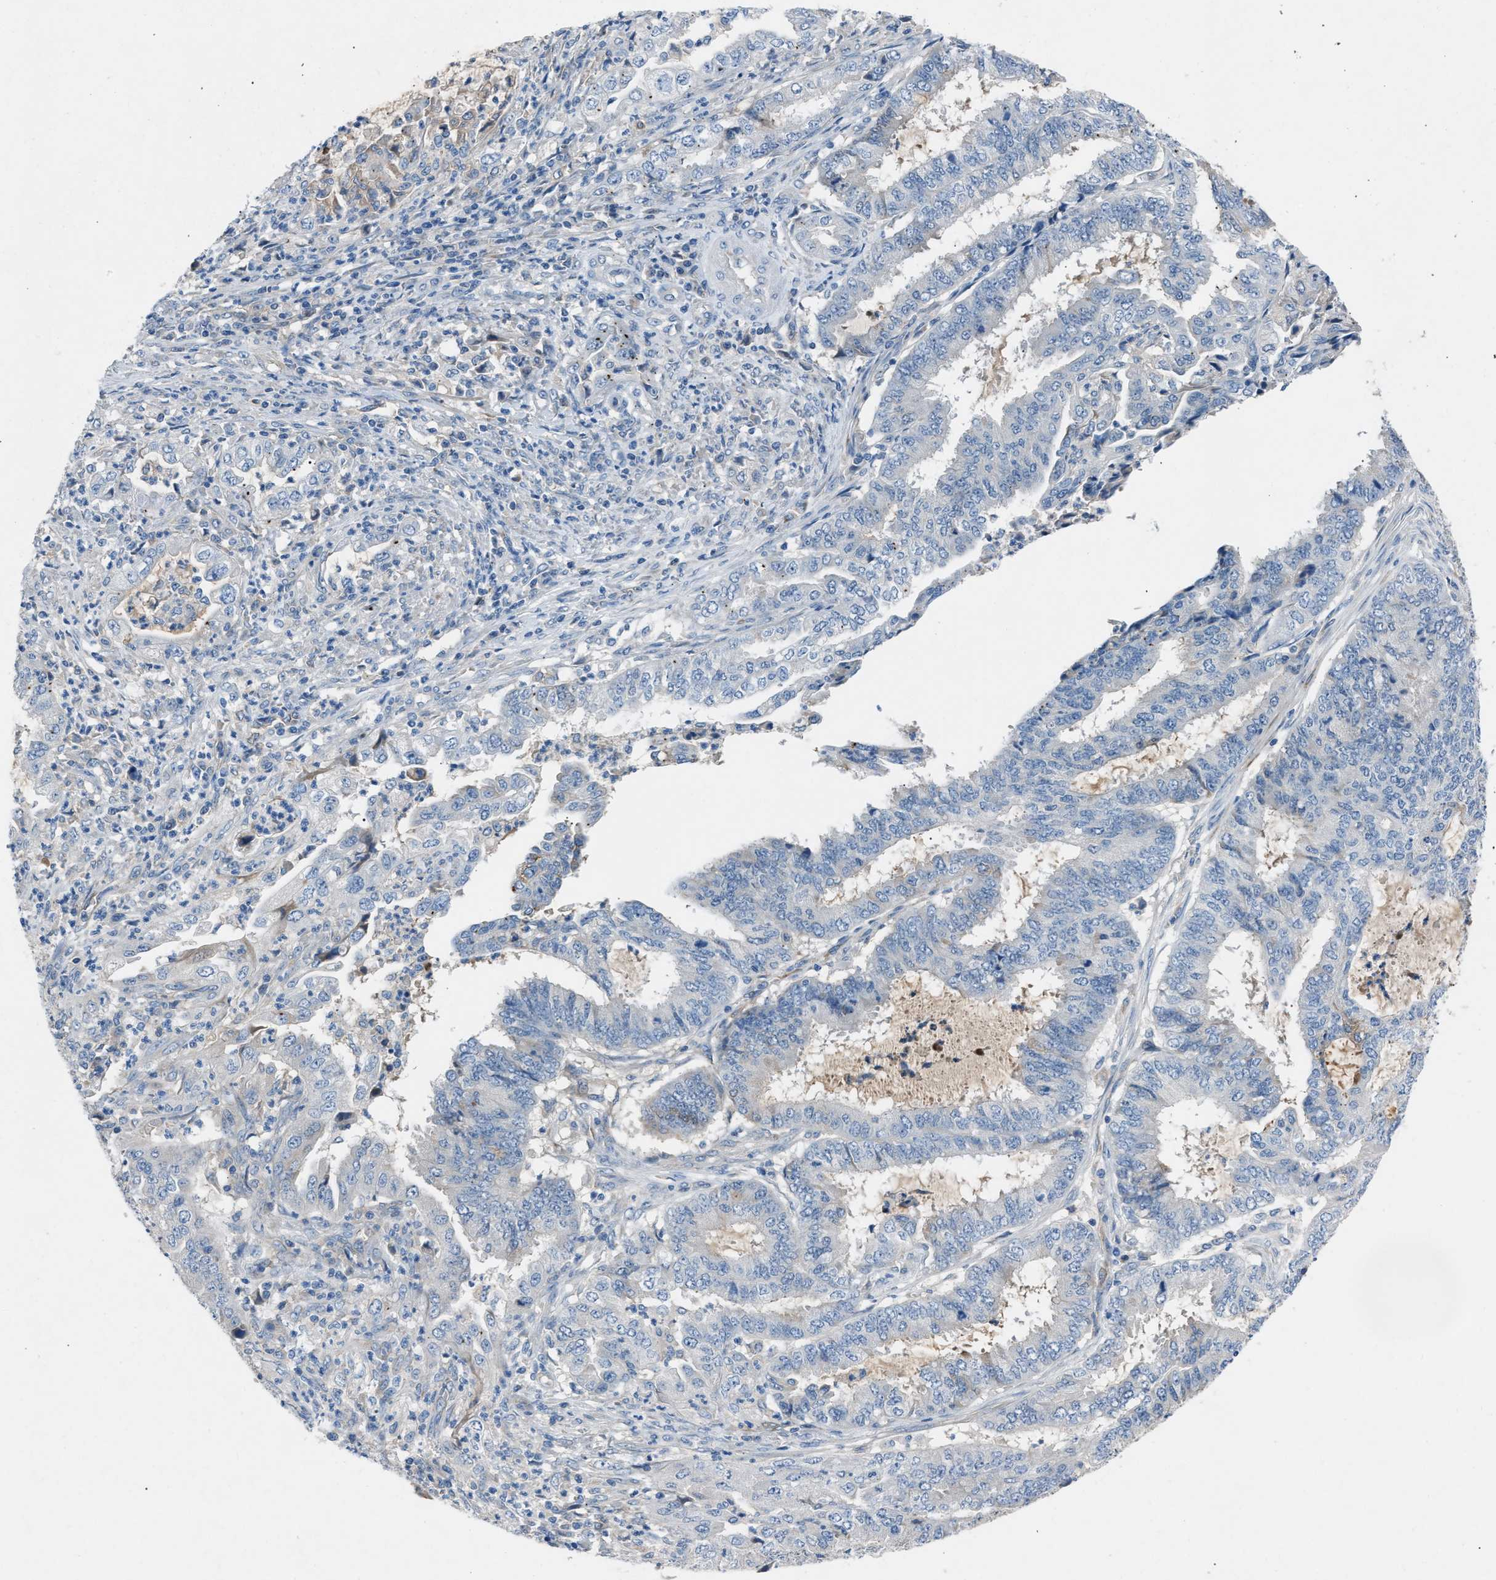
{"staining": {"intensity": "negative", "quantity": "none", "location": "none"}, "tissue": "endometrial cancer", "cell_type": "Tumor cells", "image_type": "cancer", "snomed": [{"axis": "morphology", "description": "Adenocarcinoma, NOS"}, {"axis": "topography", "description": "Endometrium"}], "caption": "An immunohistochemistry (IHC) photomicrograph of endometrial adenocarcinoma is shown. There is no staining in tumor cells of endometrial adenocarcinoma.", "gene": "DNAAF5", "patient": {"sex": "female", "age": 51}}